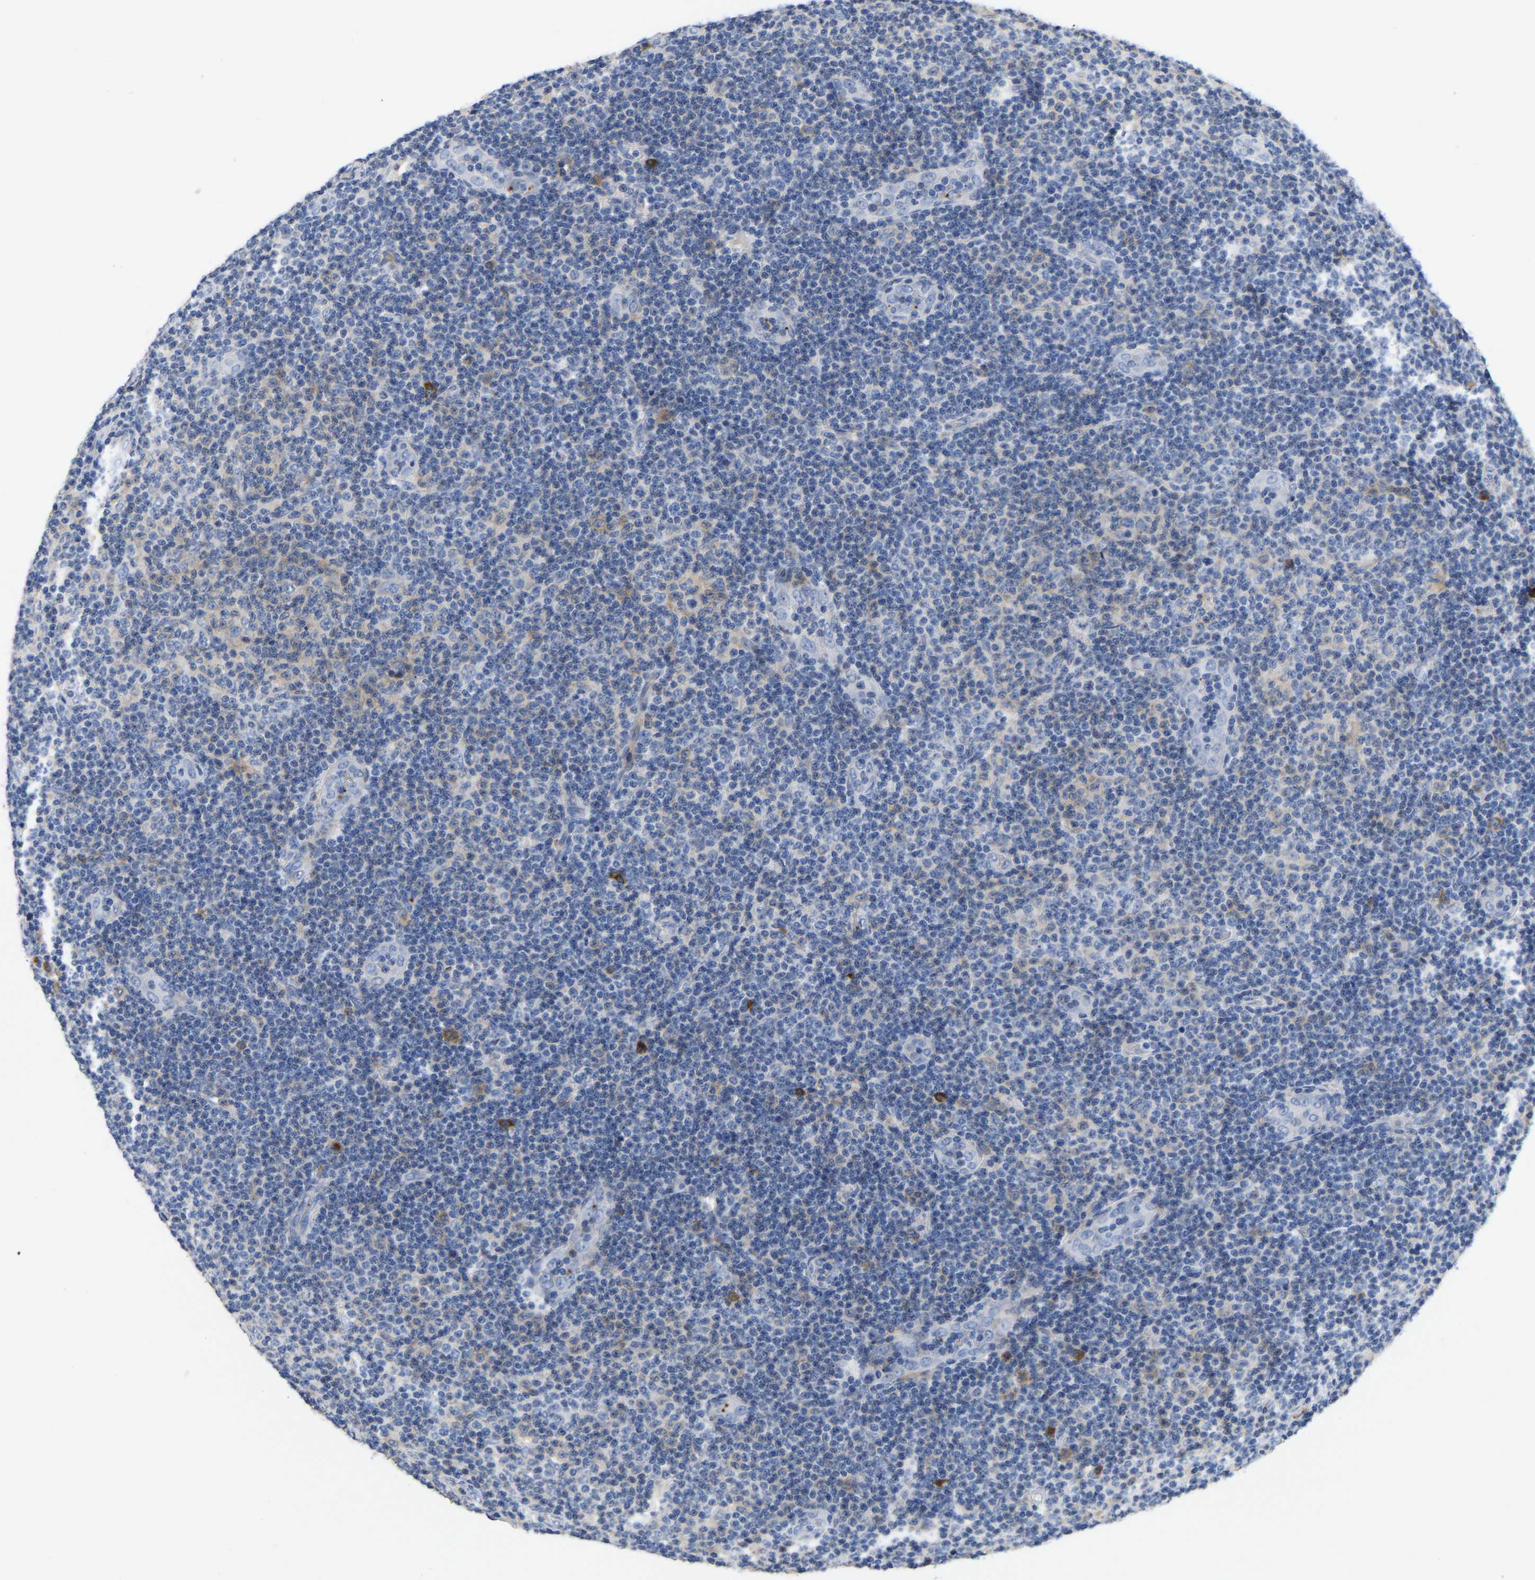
{"staining": {"intensity": "negative", "quantity": "none", "location": "none"}, "tissue": "lymphoma", "cell_type": "Tumor cells", "image_type": "cancer", "snomed": [{"axis": "morphology", "description": "Malignant lymphoma, non-Hodgkin's type, Low grade"}, {"axis": "topography", "description": "Lymph node"}], "caption": "Immunohistochemistry of lymphoma demonstrates no expression in tumor cells.", "gene": "FGF18", "patient": {"sex": "male", "age": 83}}